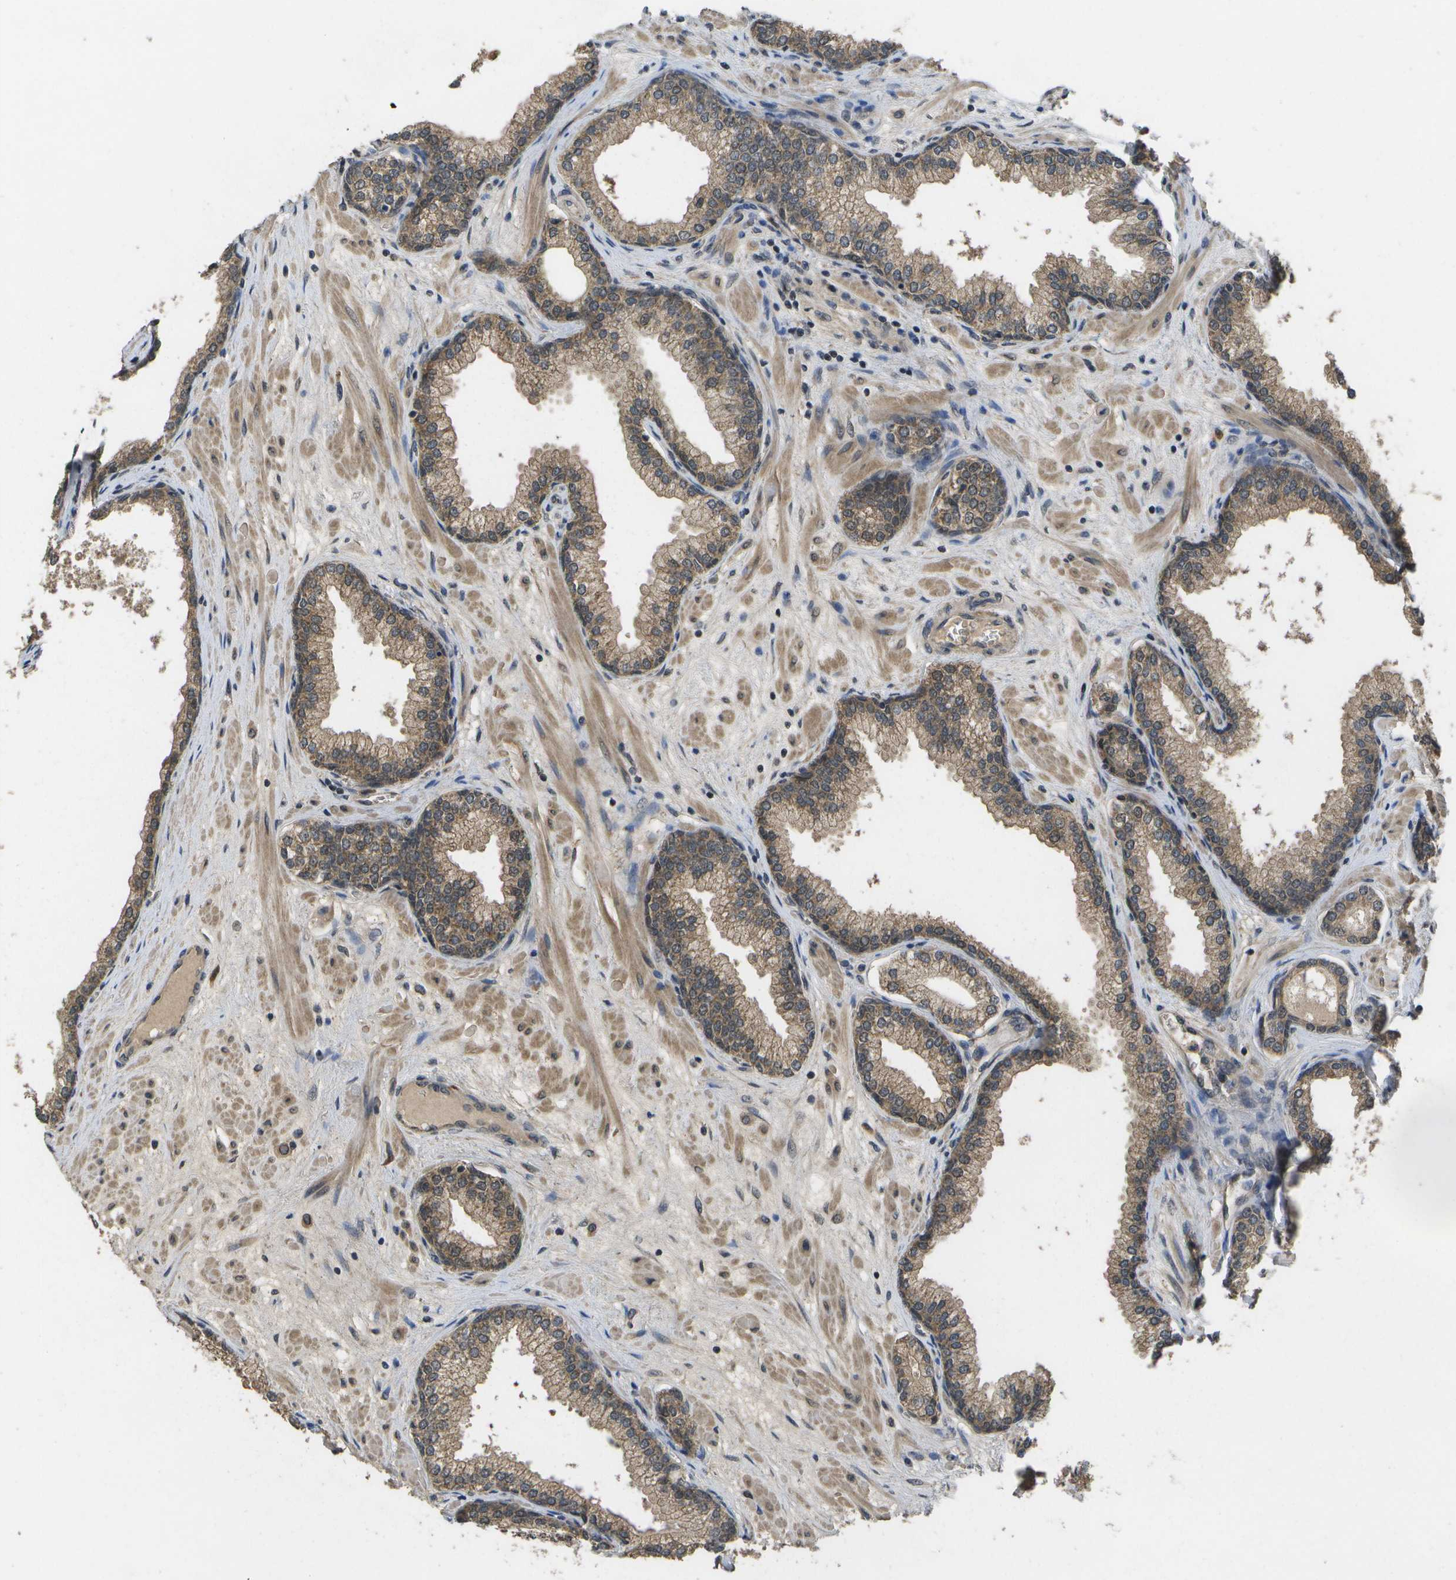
{"staining": {"intensity": "moderate", "quantity": ">75%", "location": "cytoplasmic/membranous"}, "tissue": "prostate", "cell_type": "Glandular cells", "image_type": "normal", "snomed": [{"axis": "morphology", "description": "Normal tissue, NOS"}, {"axis": "topography", "description": "Prostate"}, {"axis": "topography", "description": "Seminal veicle"}], "caption": "Benign prostate was stained to show a protein in brown. There is medium levels of moderate cytoplasmic/membranous positivity in about >75% of glandular cells. (brown staining indicates protein expression, while blue staining denotes nuclei).", "gene": "ALAS1", "patient": {"sex": "male", "age": 60}}